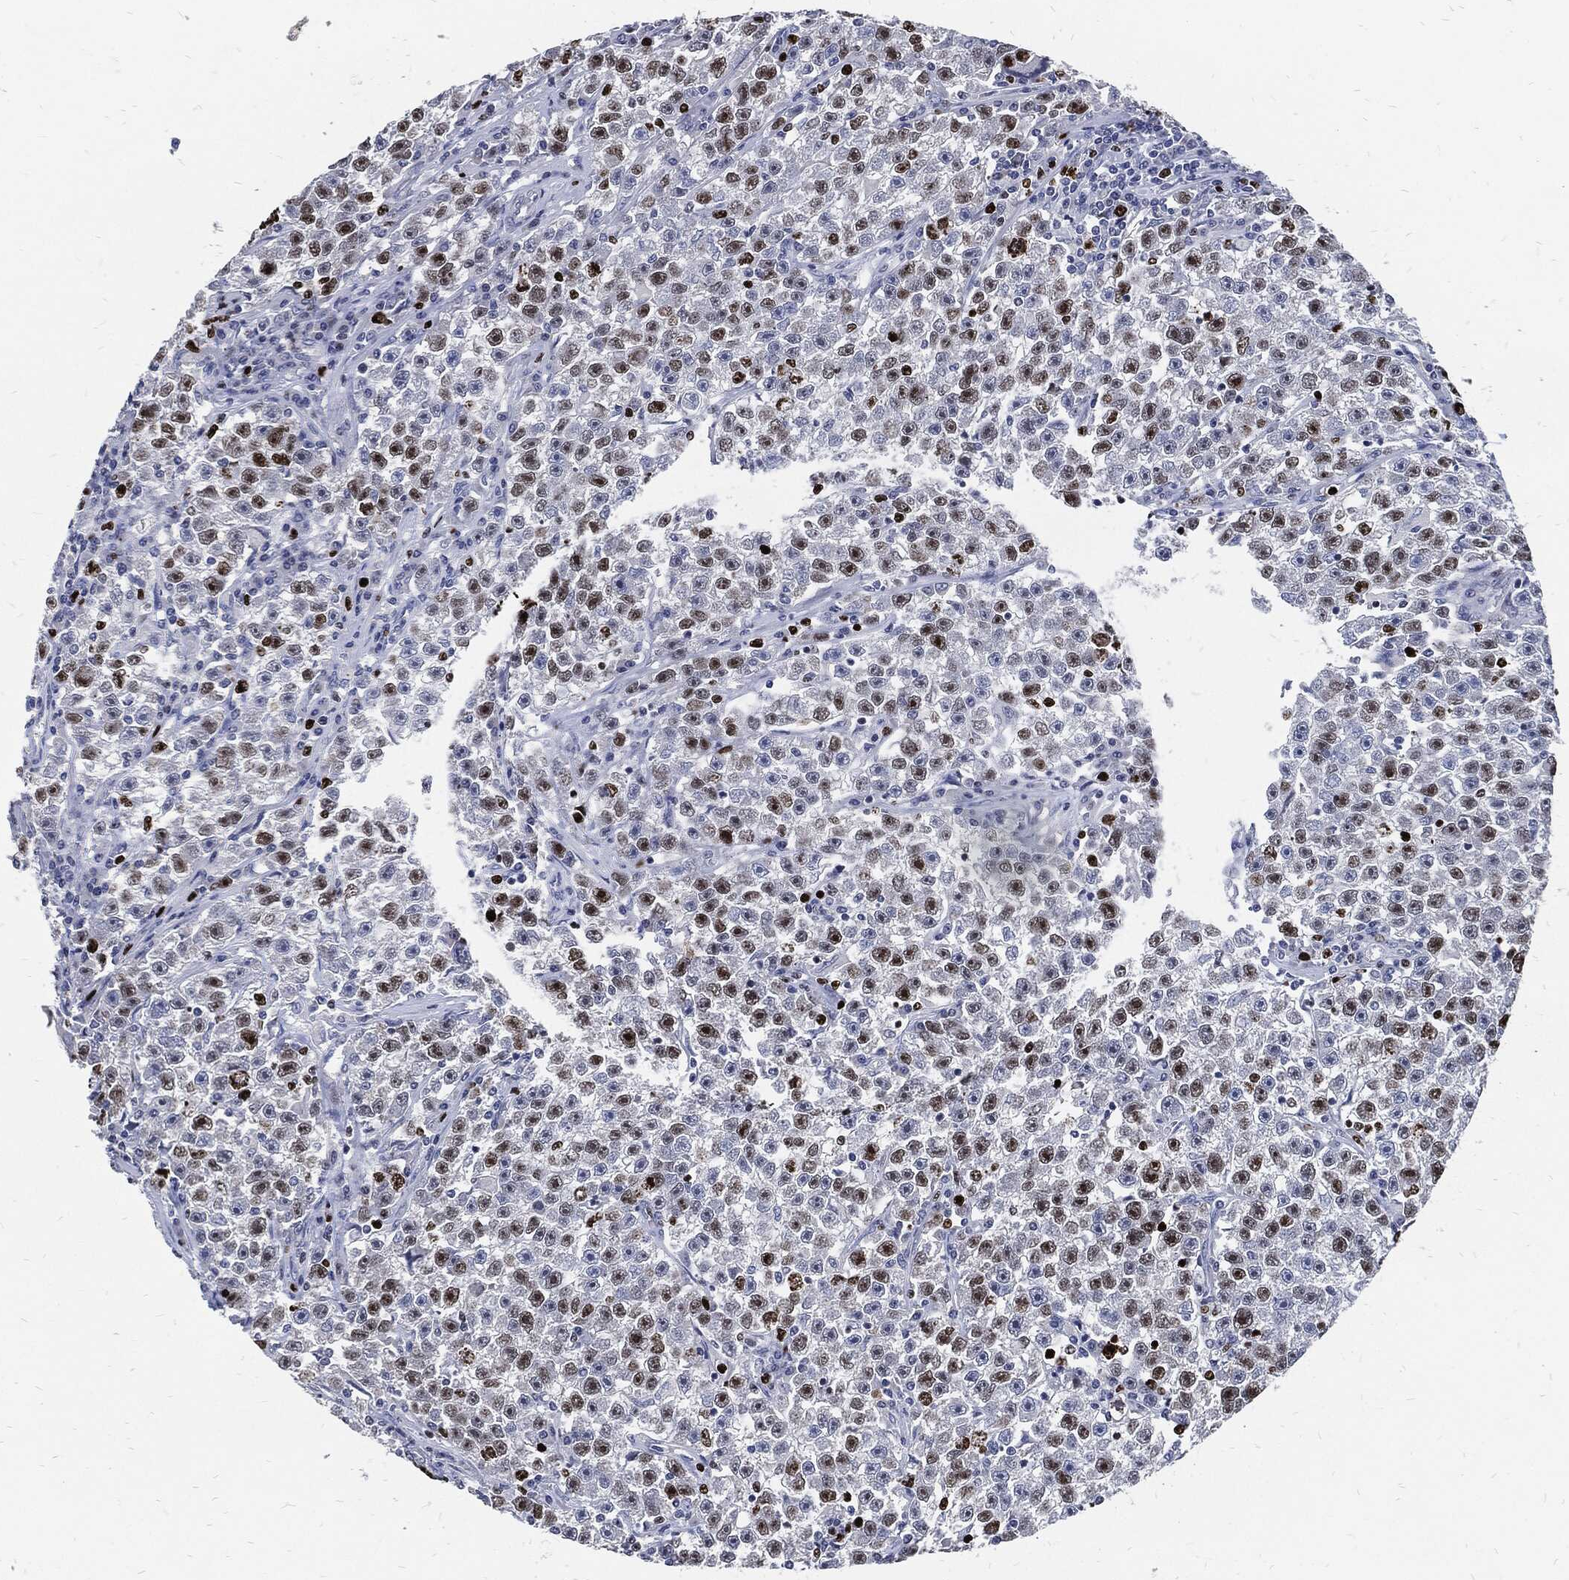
{"staining": {"intensity": "strong", "quantity": "<25%", "location": "nuclear"}, "tissue": "testis cancer", "cell_type": "Tumor cells", "image_type": "cancer", "snomed": [{"axis": "morphology", "description": "Seminoma, NOS"}, {"axis": "topography", "description": "Testis"}], "caption": "Protein expression analysis of testis cancer (seminoma) displays strong nuclear staining in approximately <25% of tumor cells.", "gene": "MKI67", "patient": {"sex": "male", "age": 22}}